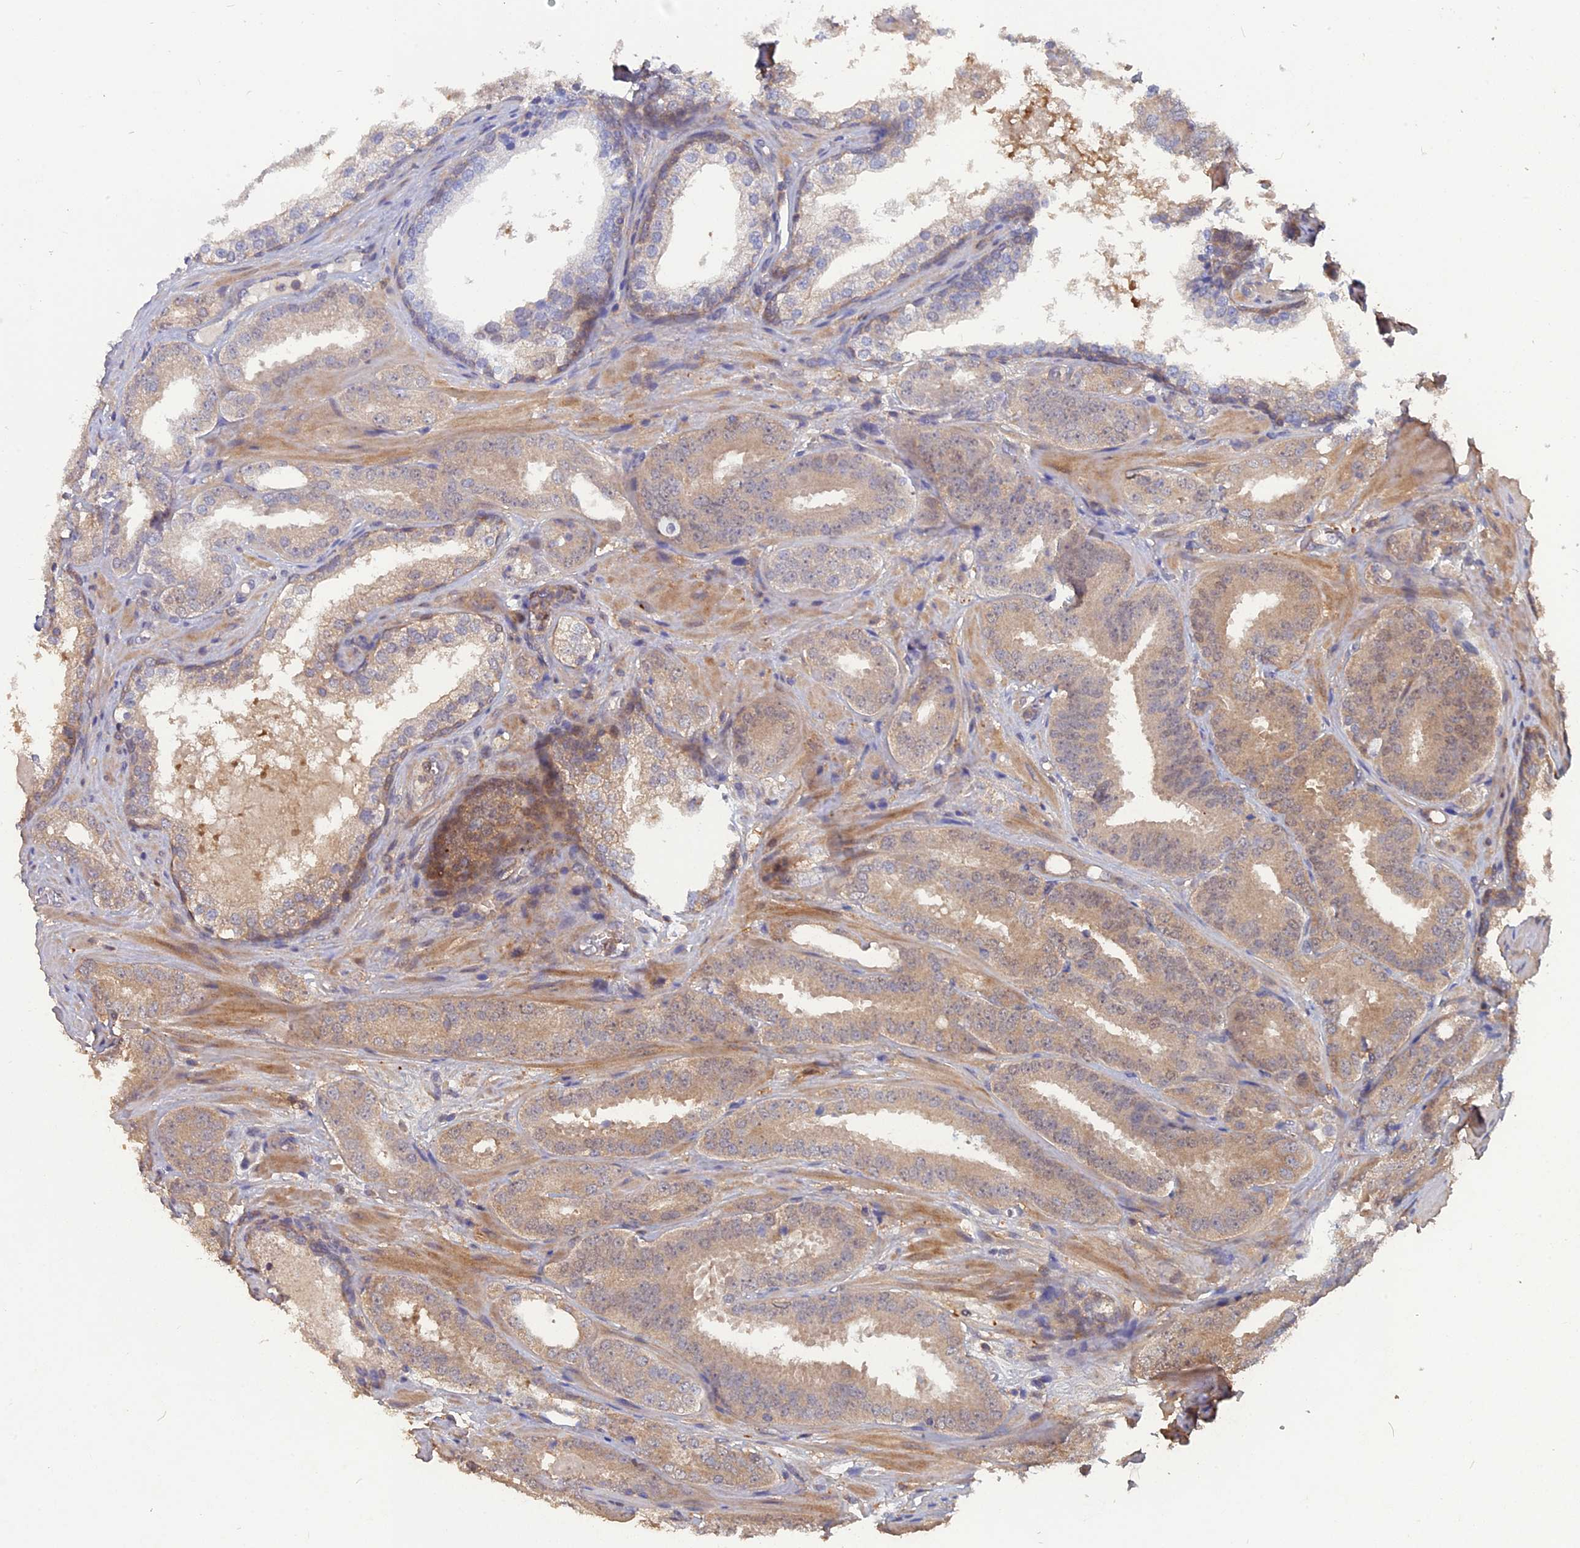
{"staining": {"intensity": "moderate", "quantity": "25%-75%", "location": "cytoplasmic/membranous"}, "tissue": "prostate cancer", "cell_type": "Tumor cells", "image_type": "cancer", "snomed": [{"axis": "morphology", "description": "Adenocarcinoma, High grade"}, {"axis": "topography", "description": "Prostate"}], "caption": "The immunohistochemical stain shows moderate cytoplasmic/membranous expression in tumor cells of prostate cancer tissue. (Brightfield microscopy of DAB IHC at high magnification).", "gene": "BLVRA", "patient": {"sex": "male", "age": 63}}